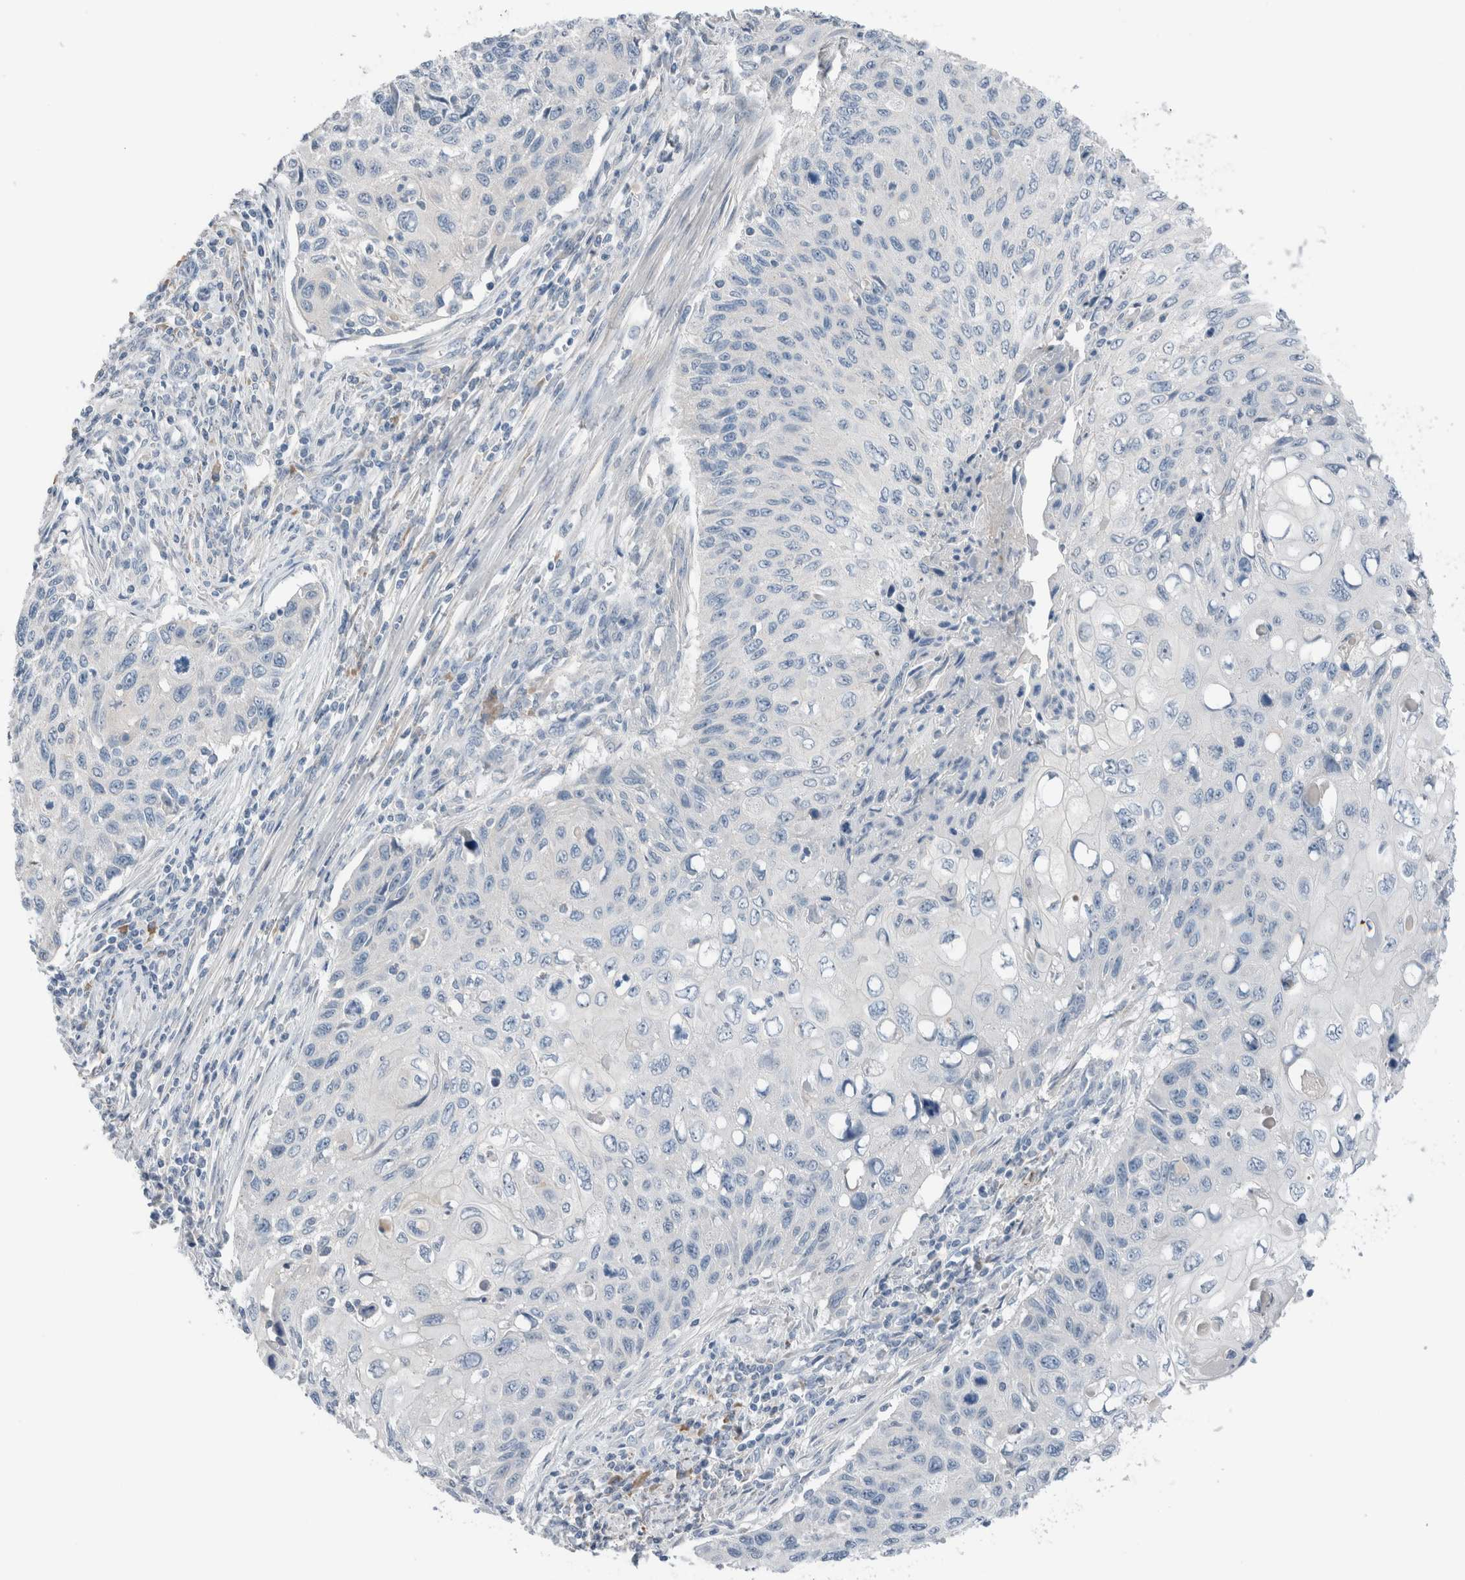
{"staining": {"intensity": "negative", "quantity": "none", "location": "none"}, "tissue": "cervical cancer", "cell_type": "Tumor cells", "image_type": "cancer", "snomed": [{"axis": "morphology", "description": "Squamous cell carcinoma, NOS"}, {"axis": "topography", "description": "Cervix"}], "caption": "An immunohistochemistry micrograph of cervical cancer is shown. There is no staining in tumor cells of cervical cancer.", "gene": "DUOX1", "patient": {"sex": "female", "age": 70}}